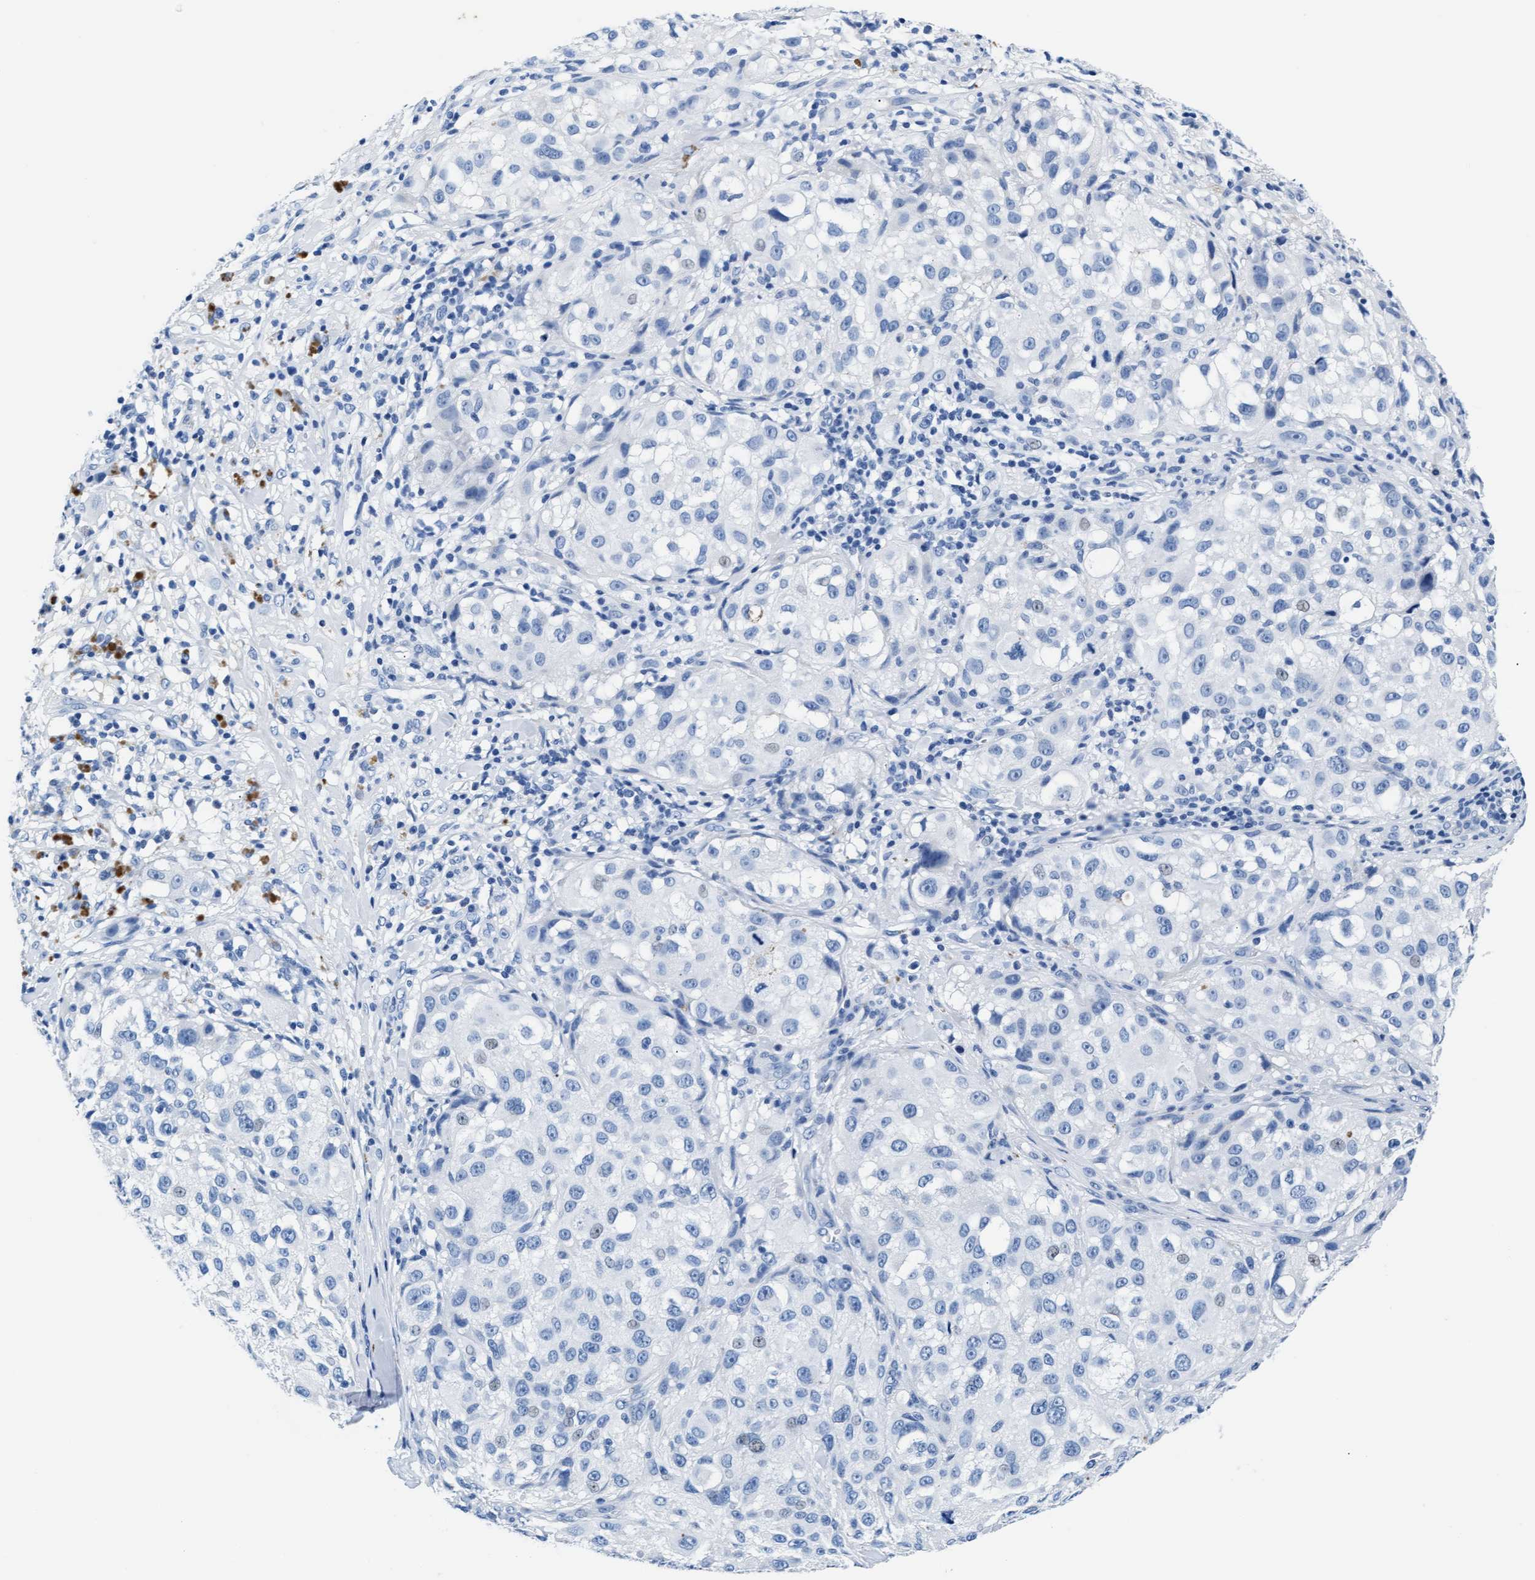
{"staining": {"intensity": "negative", "quantity": "none", "location": "none"}, "tissue": "melanoma", "cell_type": "Tumor cells", "image_type": "cancer", "snomed": [{"axis": "morphology", "description": "Necrosis, NOS"}, {"axis": "morphology", "description": "Malignant melanoma, NOS"}, {"axis": "topography", "description": "Skin"}], "caption": "A histopathology image of melanoma stained for a protein reveals no brown staining in tumor cells. The staining was performed using DAB to visualize the protein expression in brown, while the nuclei were stained in blue with hematoxylin (Magnification: 20x).", "gene": "MMP8", "patient": {"sex": "female", "age": 87}}